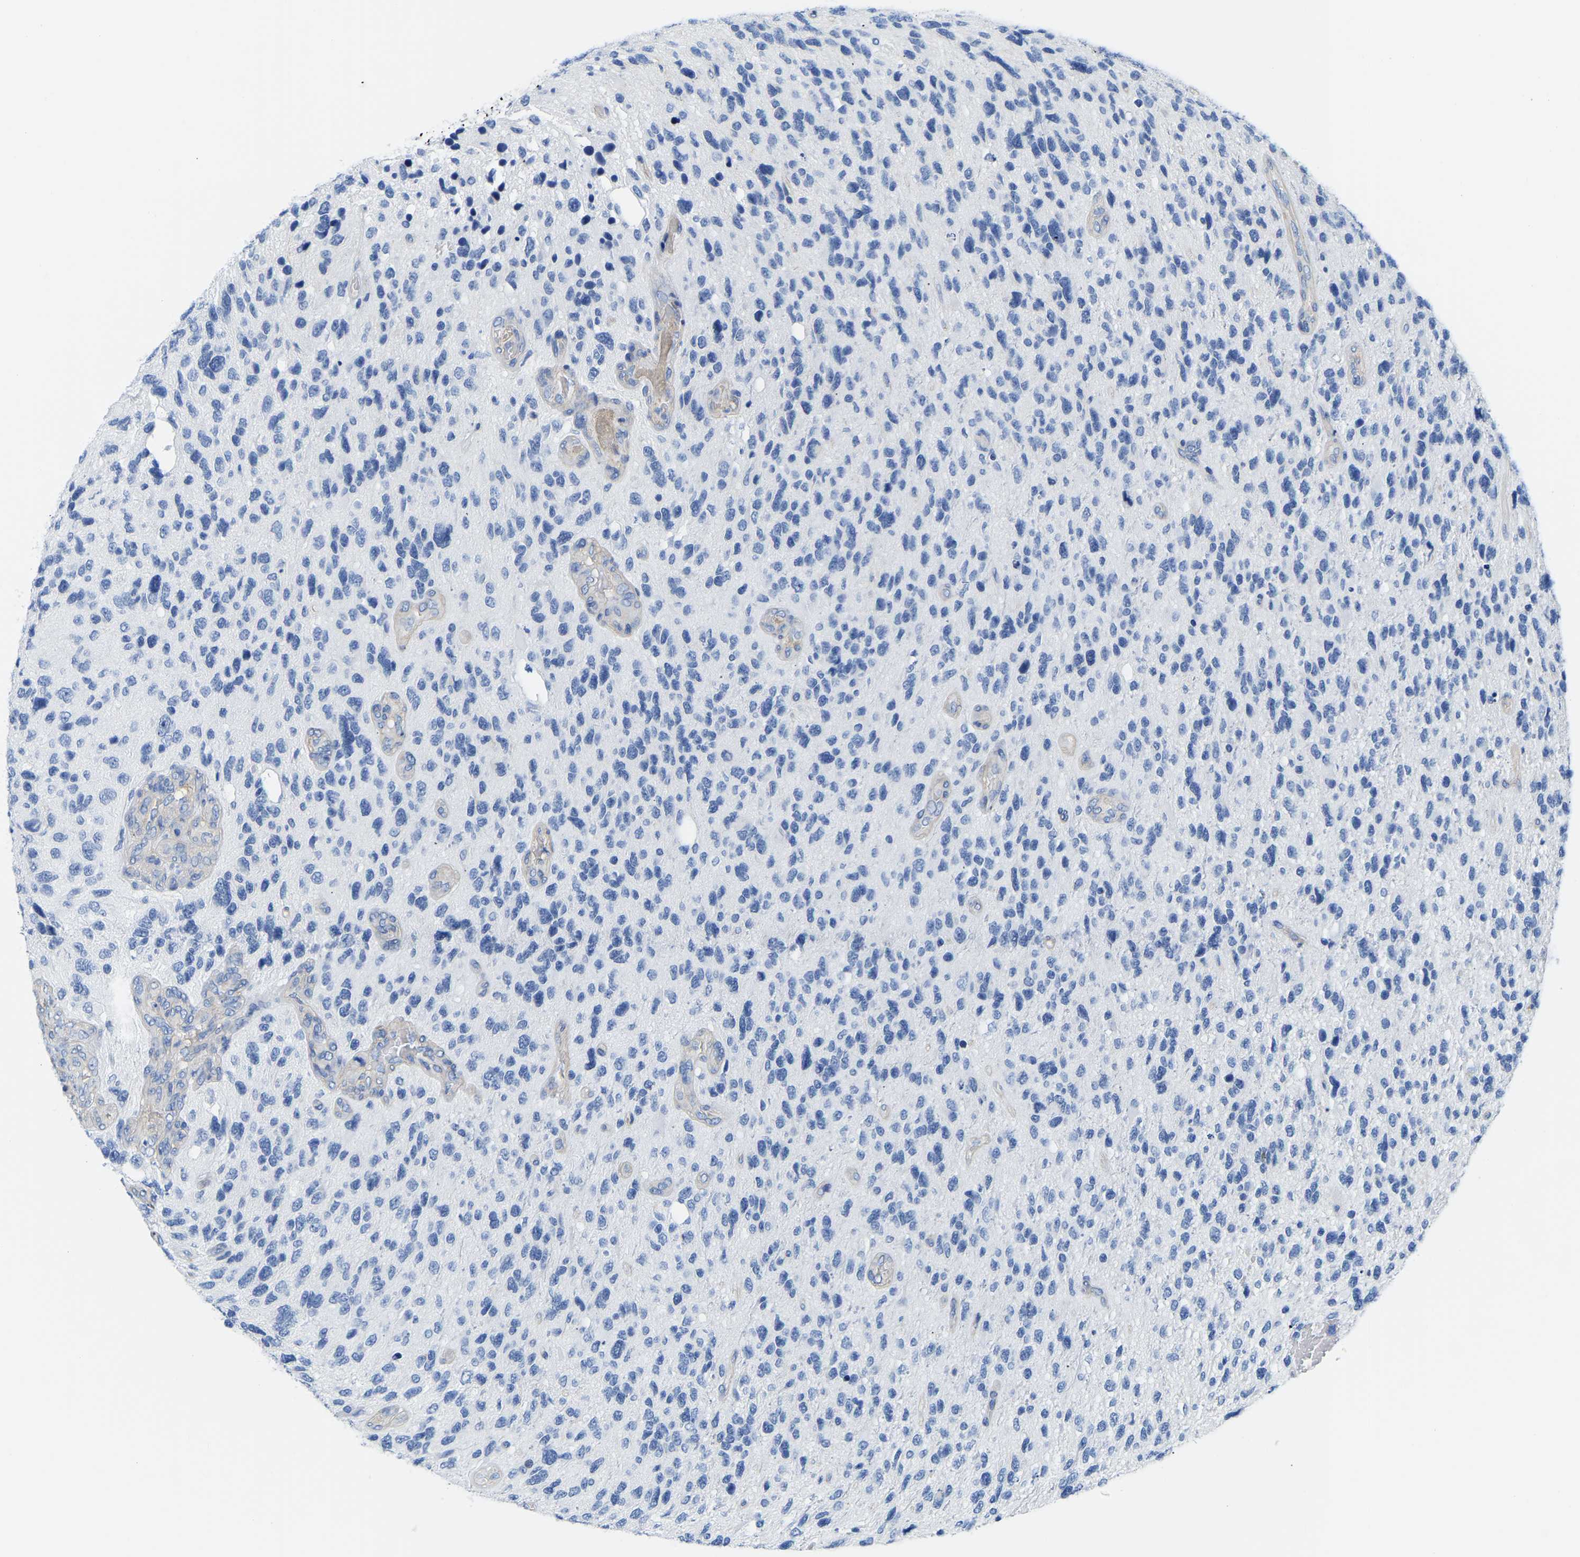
{"staining": {"intensity": "negative", "quantity": "none", "location": "none"}, "tissue": "glioma", "cell_type": "Tumor cells", "image_type": "cancer", "snomed": [{"axis": "morphology", "description": "Glioma, malignant, High grade"}, {"axis": "topography", "description": "Brain"}], "caption": "IHC histopathology image of glioma stained for a protein (brown), which exhibits no expression in tumor cells. (IHC, brightfield microscopy, high magnification).", "gene": "UPK3A", "patient": {"sex": "female", "age": 58}}